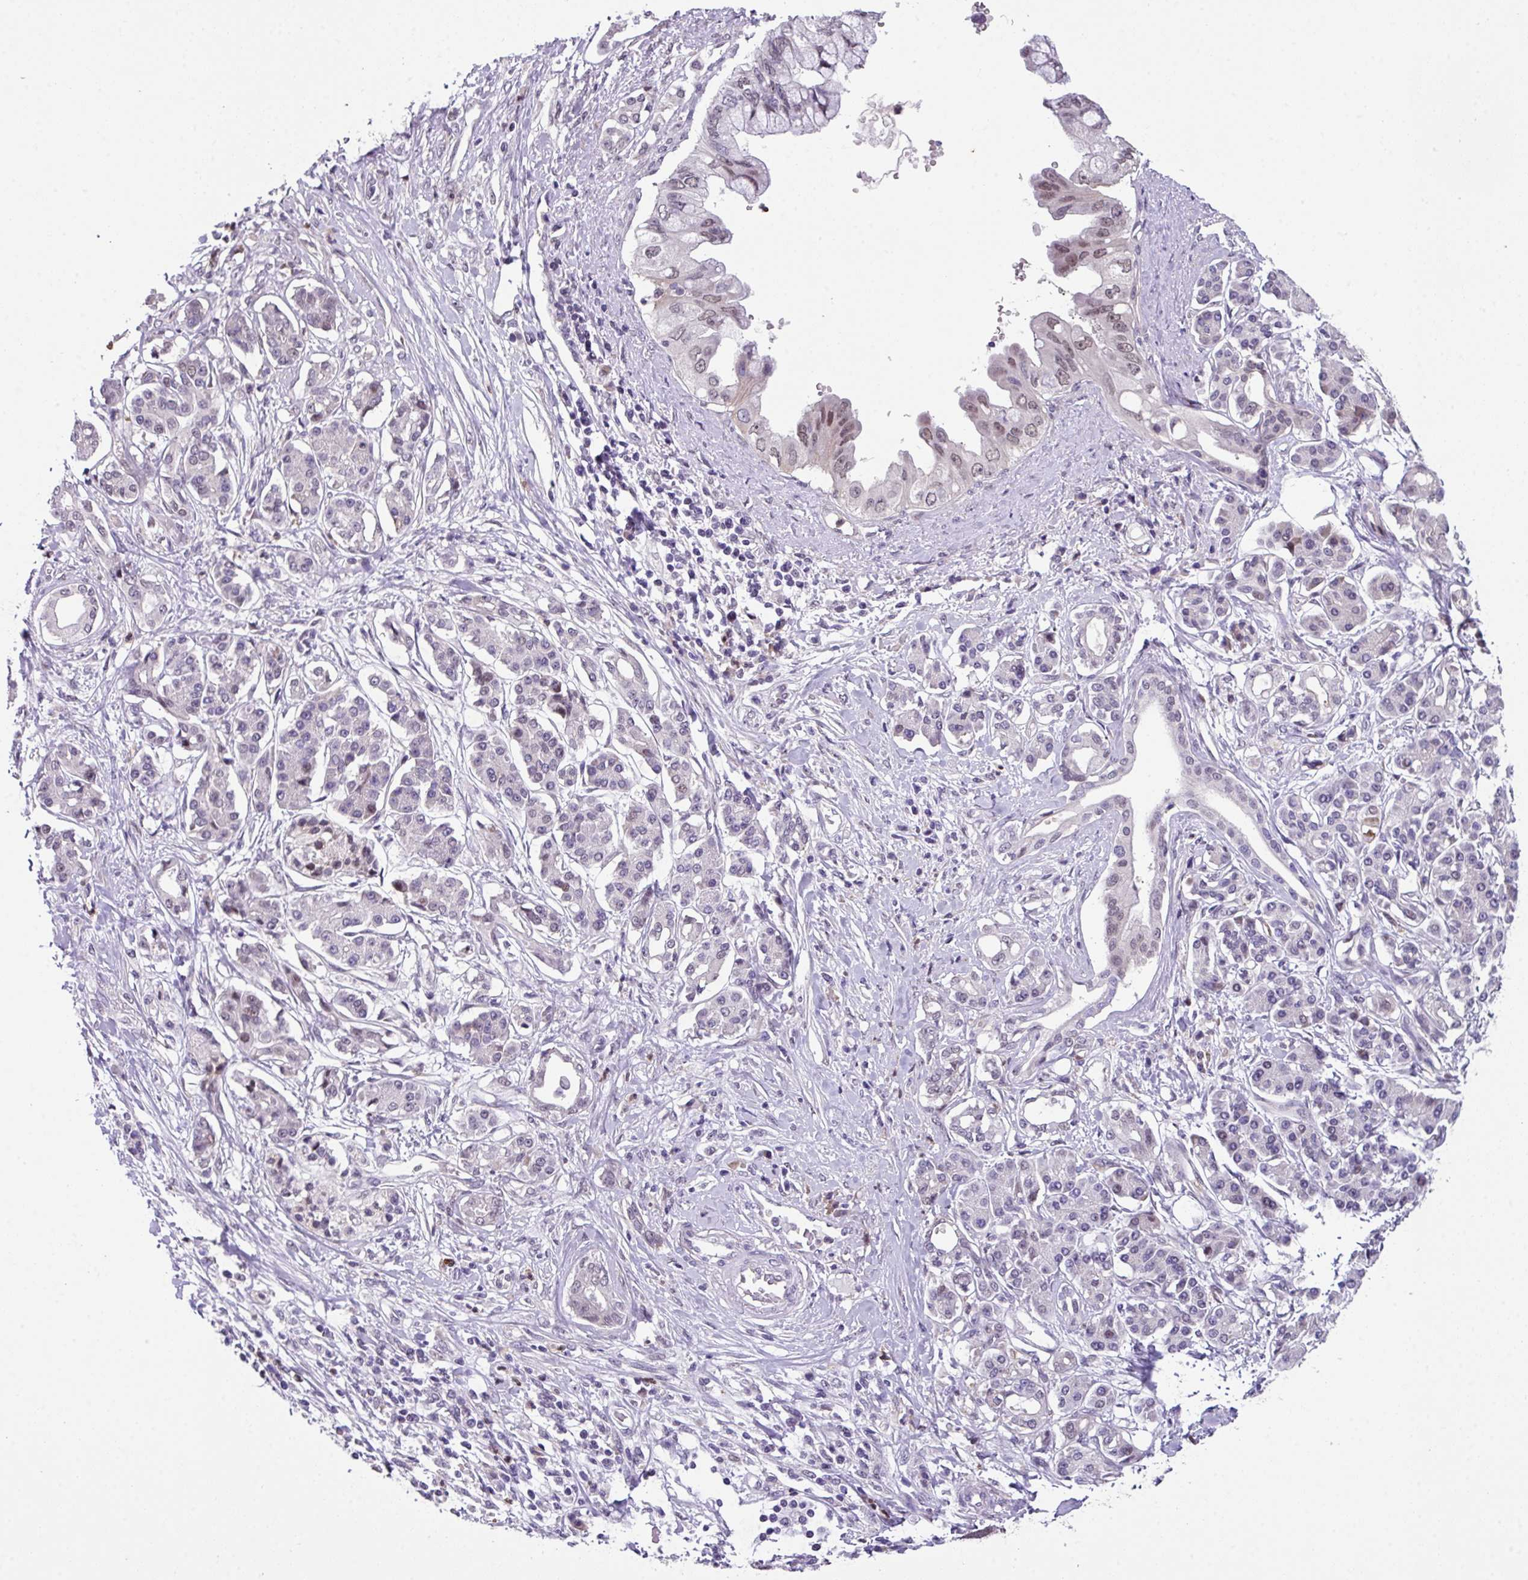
{"staining": {"intensity": "weak", "quantity": "25%-75%", "location": "nuclear"}, "tissue": "pancreatic cancer", "cell_type": "Tumor cells", "image_type": "cancer", "snomed": [{"axis": "morphology", "description": "Adenocarcinoma, NOS"}, {"axis": "topography", "description": "Pancreas"}], "caption": "DAB (3,3'-diaminobenzidine) immunohistochemical staining of human pancreatic cancer (adenocarcinoma) shows weak nuclear protein expression in about 25%-75% of tumor cells.", "gene": "ZFP3", "patient": {"sex": "female", "age": 56}}